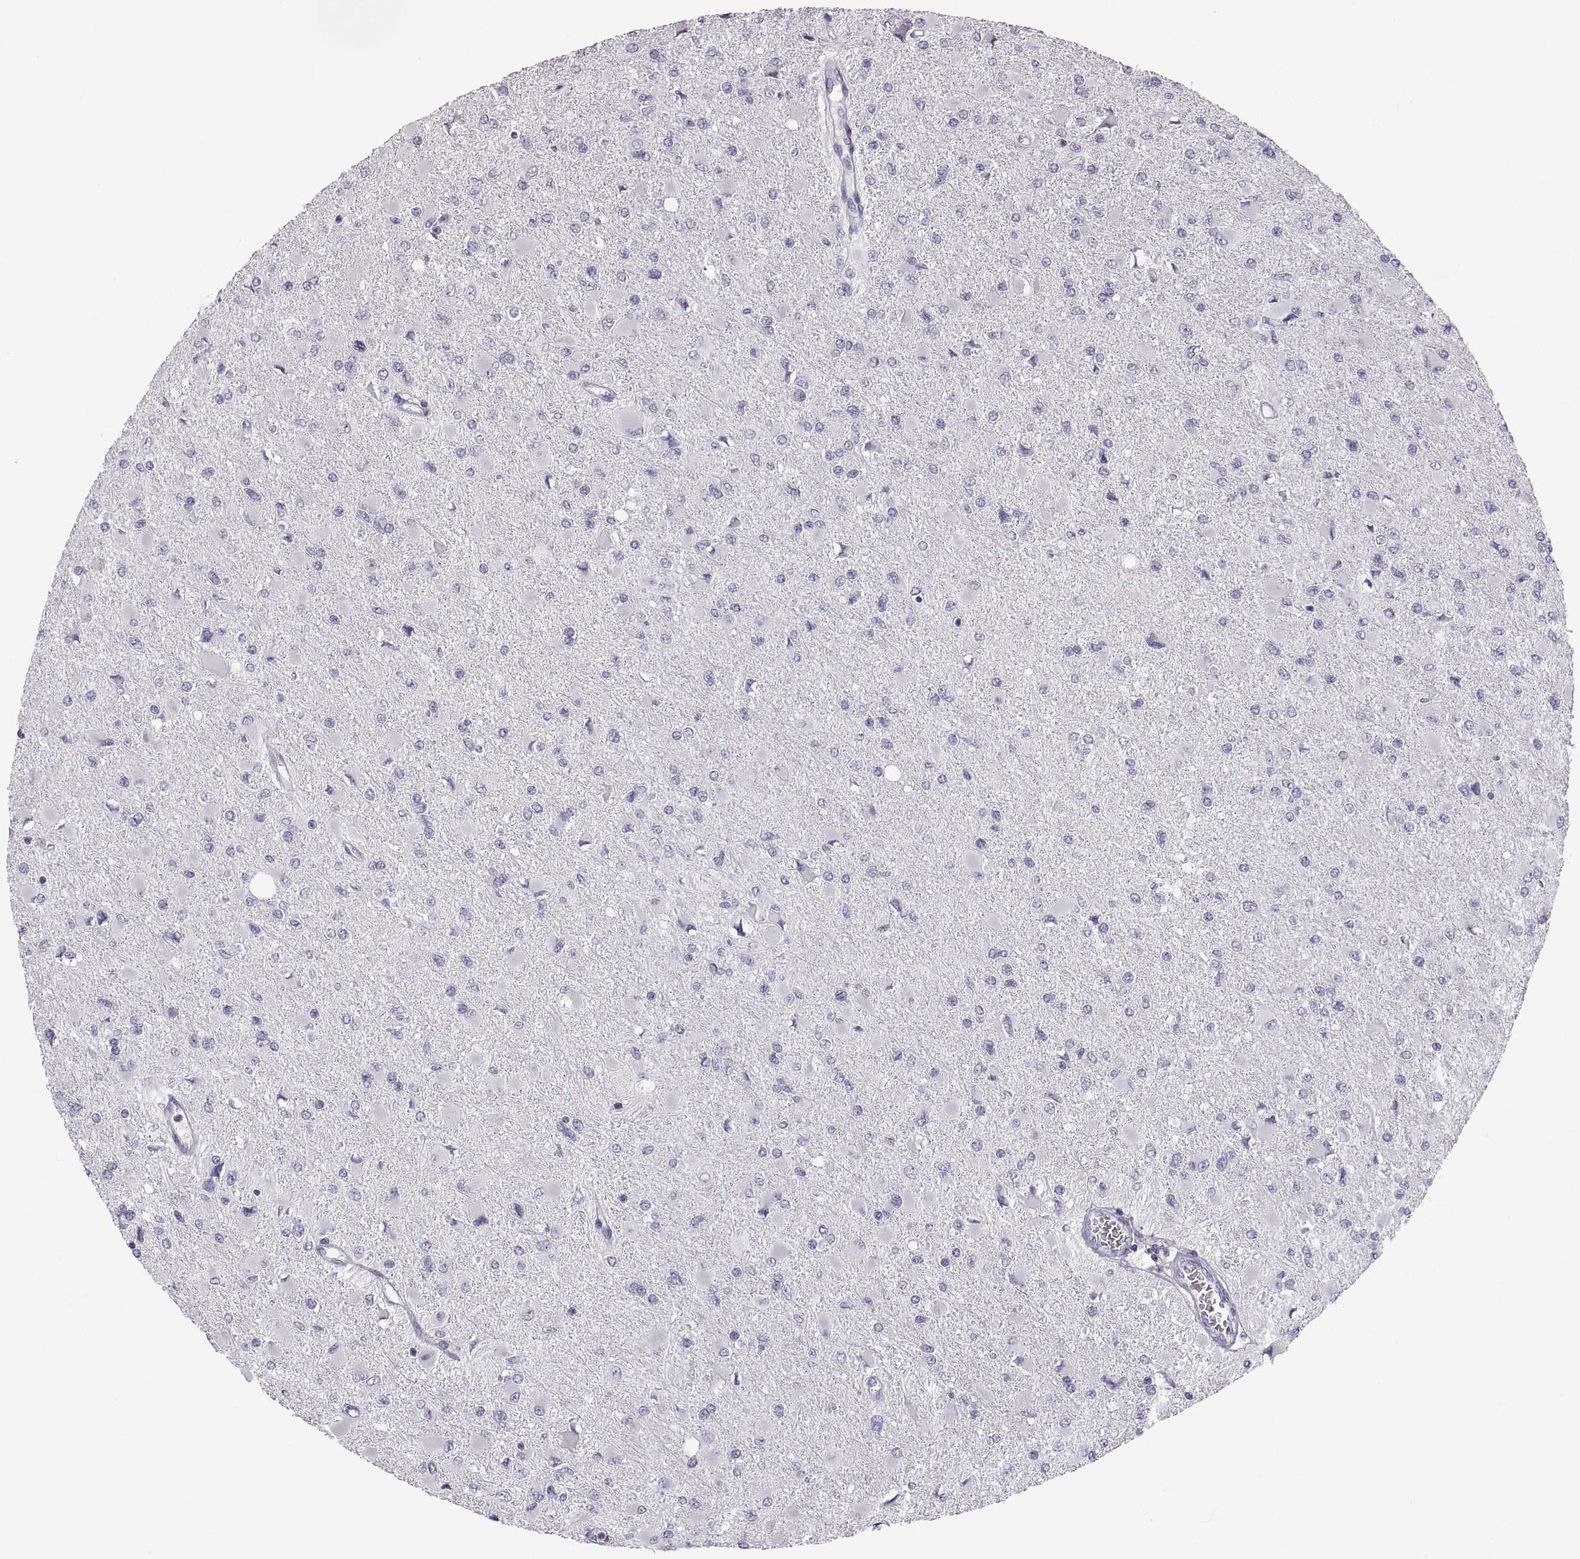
{"staining": {"intensity": "negative", "quantity": "none", "location": "none"}, "tissue": "glioma", "cell_type": "Tumor cells", "image_type": "cancer", "snomed": [{"axis": "morphology", "description": "Glioma, malignant, High grade"}, {"axis": "topography", "description": "Cerebral cortex"}], "caption": "Immunohistochemistry (IHC) of human glioma exhibits no staining in tumor cells.", "gene": "ZNF185", "patient": {"sex": "female", "age": 36}}